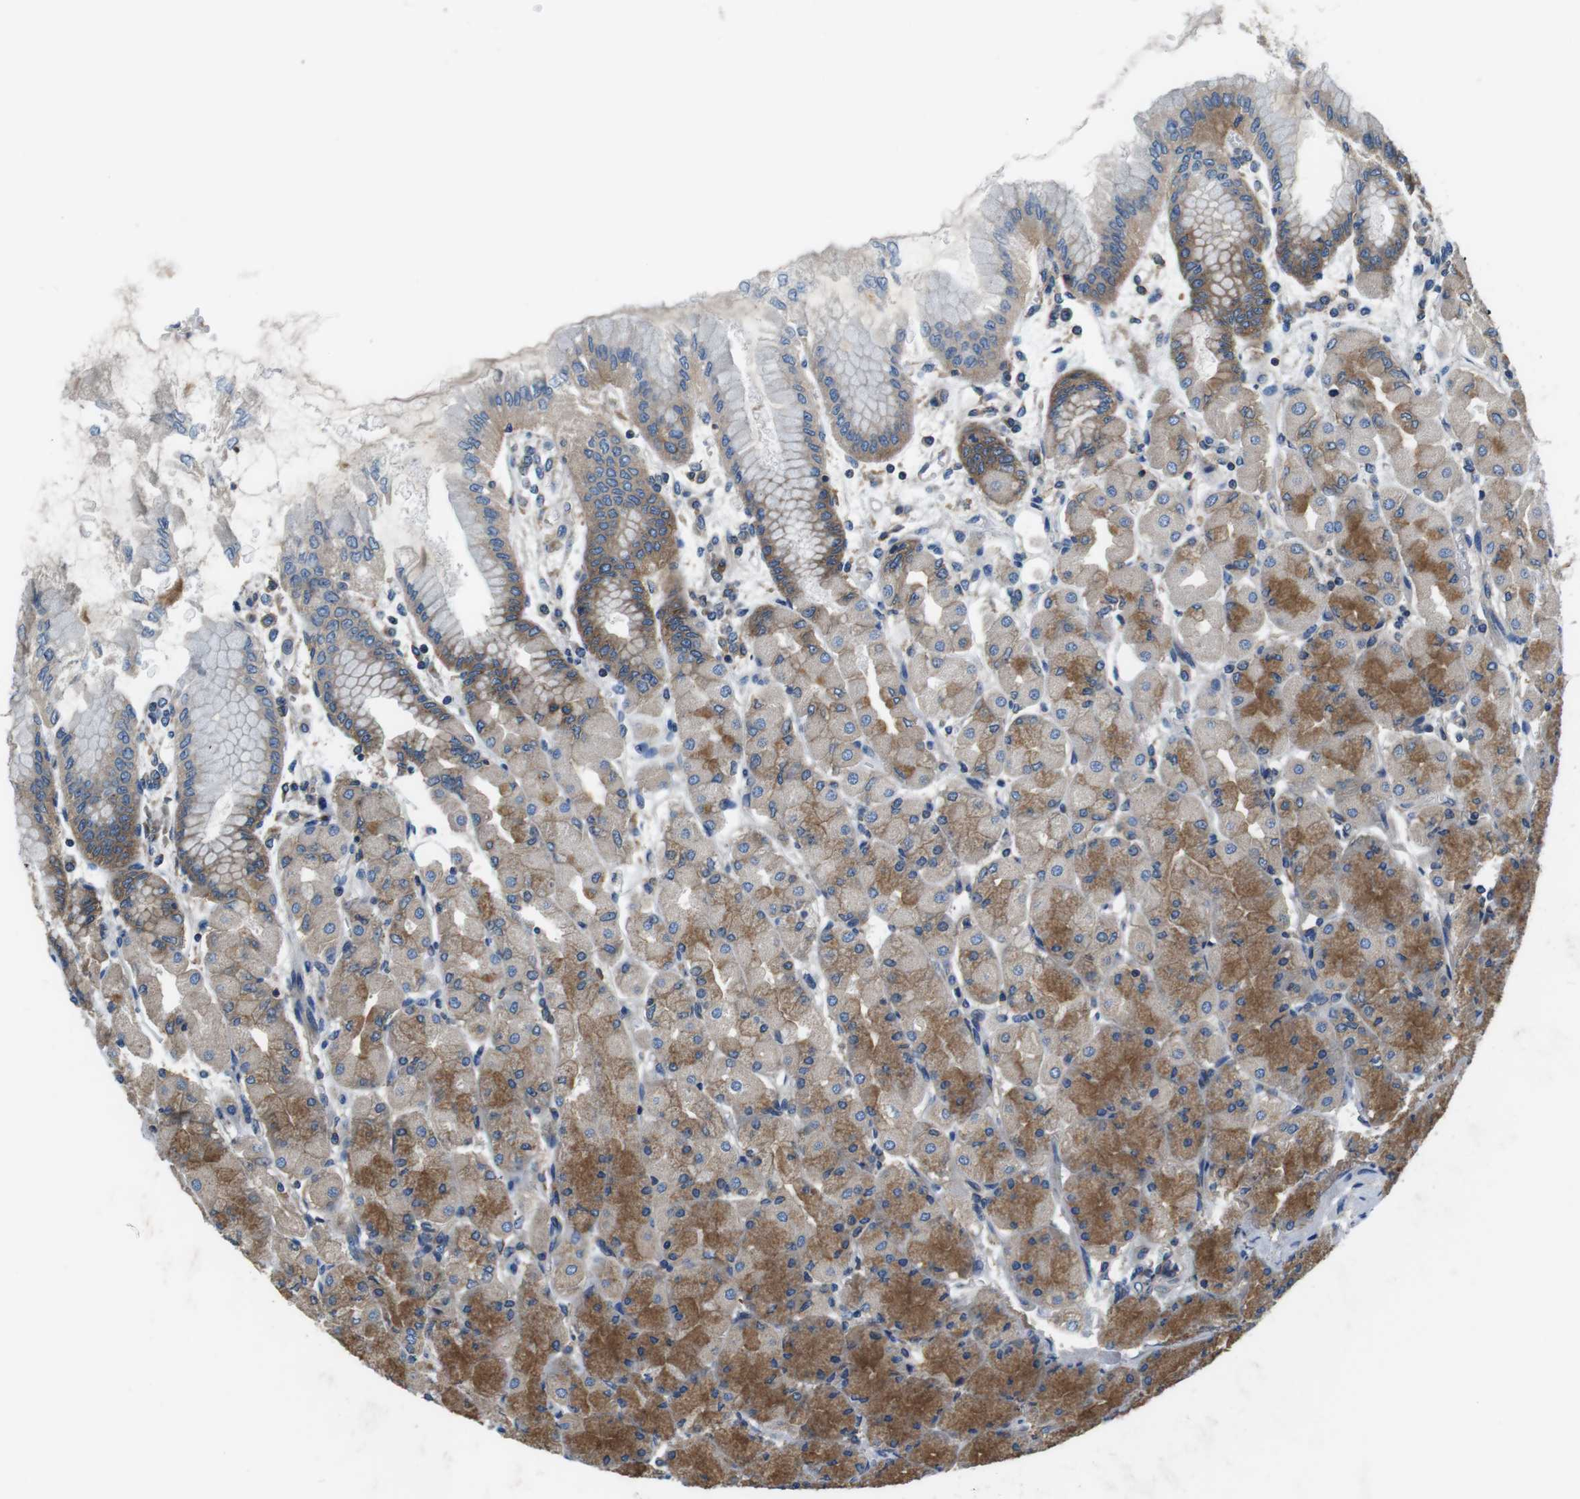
{"staining": {"intensity": "moderate", "quantity": ">75%", "location": "cytoplasmic/membranous"}, "tissue": "stomach", "cell_type": "Glandular cells", "image_type": "normal", "snomed": [{"axis": "morphology", "description": "Normal tissue, NOS"}, {"axis": "topography", "description": "Stomach, upper"}], "caption": "High-magnification brightfield microscopy of unremarkable stomach stained with DAB (3,3'-diaminobenzidine) (brown) and counterstained with hematoxylin (blue). glandular cells exhibit moderate cytoplasmic/membranous staining is present in about>75% of cells.", "gene": "DENND4C", "patient": {"sex": "female", "age": 56}}